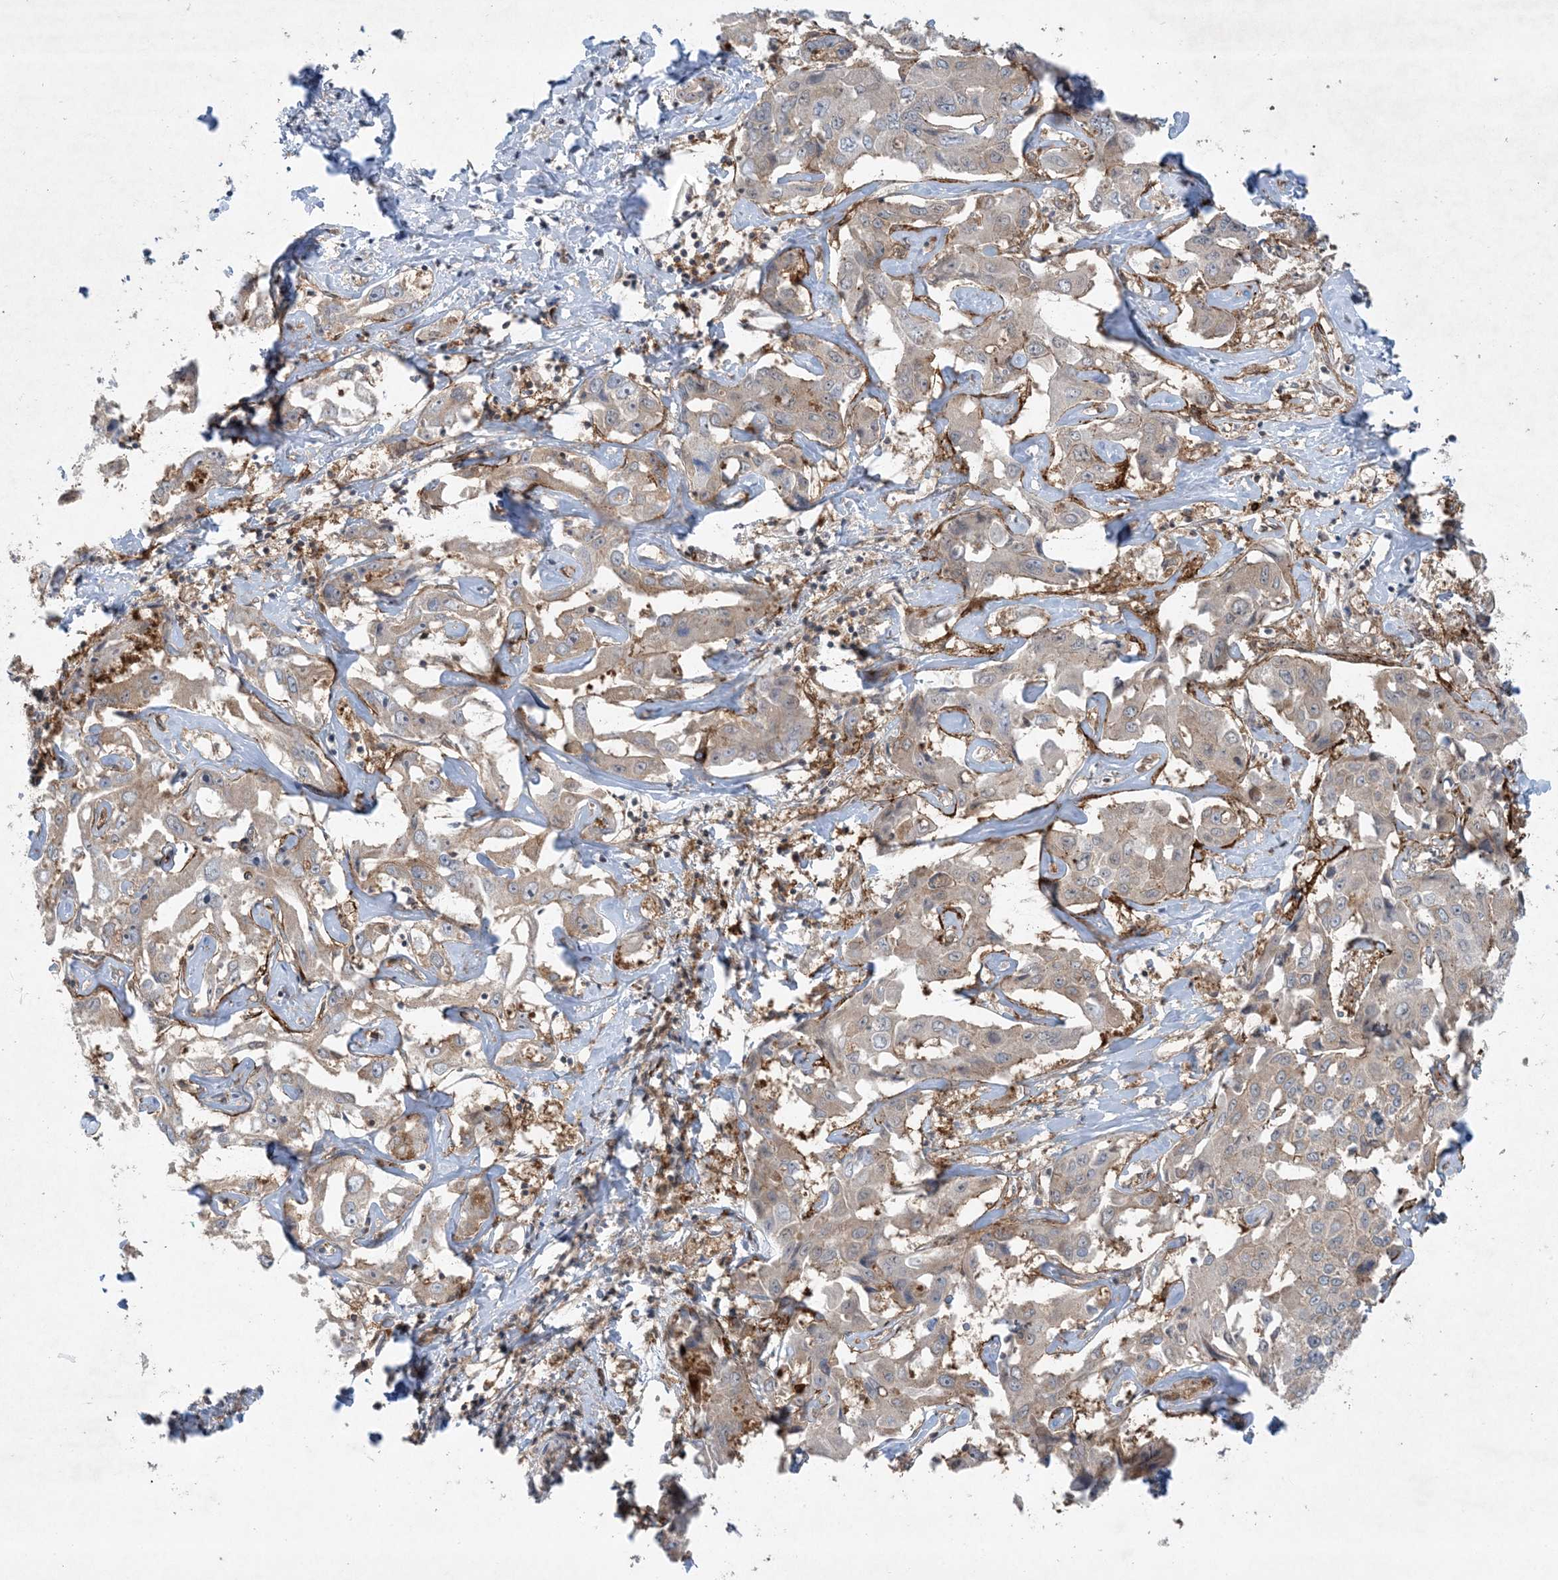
{"staining": {"intensity": "negative", "quantity": "none", "location": "none"}, "tissue": "liver cancer", "cell_type": "Tumor cells", "image_type": "cancer", "snomed": [{"axis": "morphology", "description": "Cholangiocarcinoma"}, {"axis": "topography", "description": "Liver"}], "caption": "A photomicrograph of liver cancer stained for a protein demonstrates no brown staining in tumor cells.", "gene": "STAM2", "patient": {"sex": "male", "age": 59}}